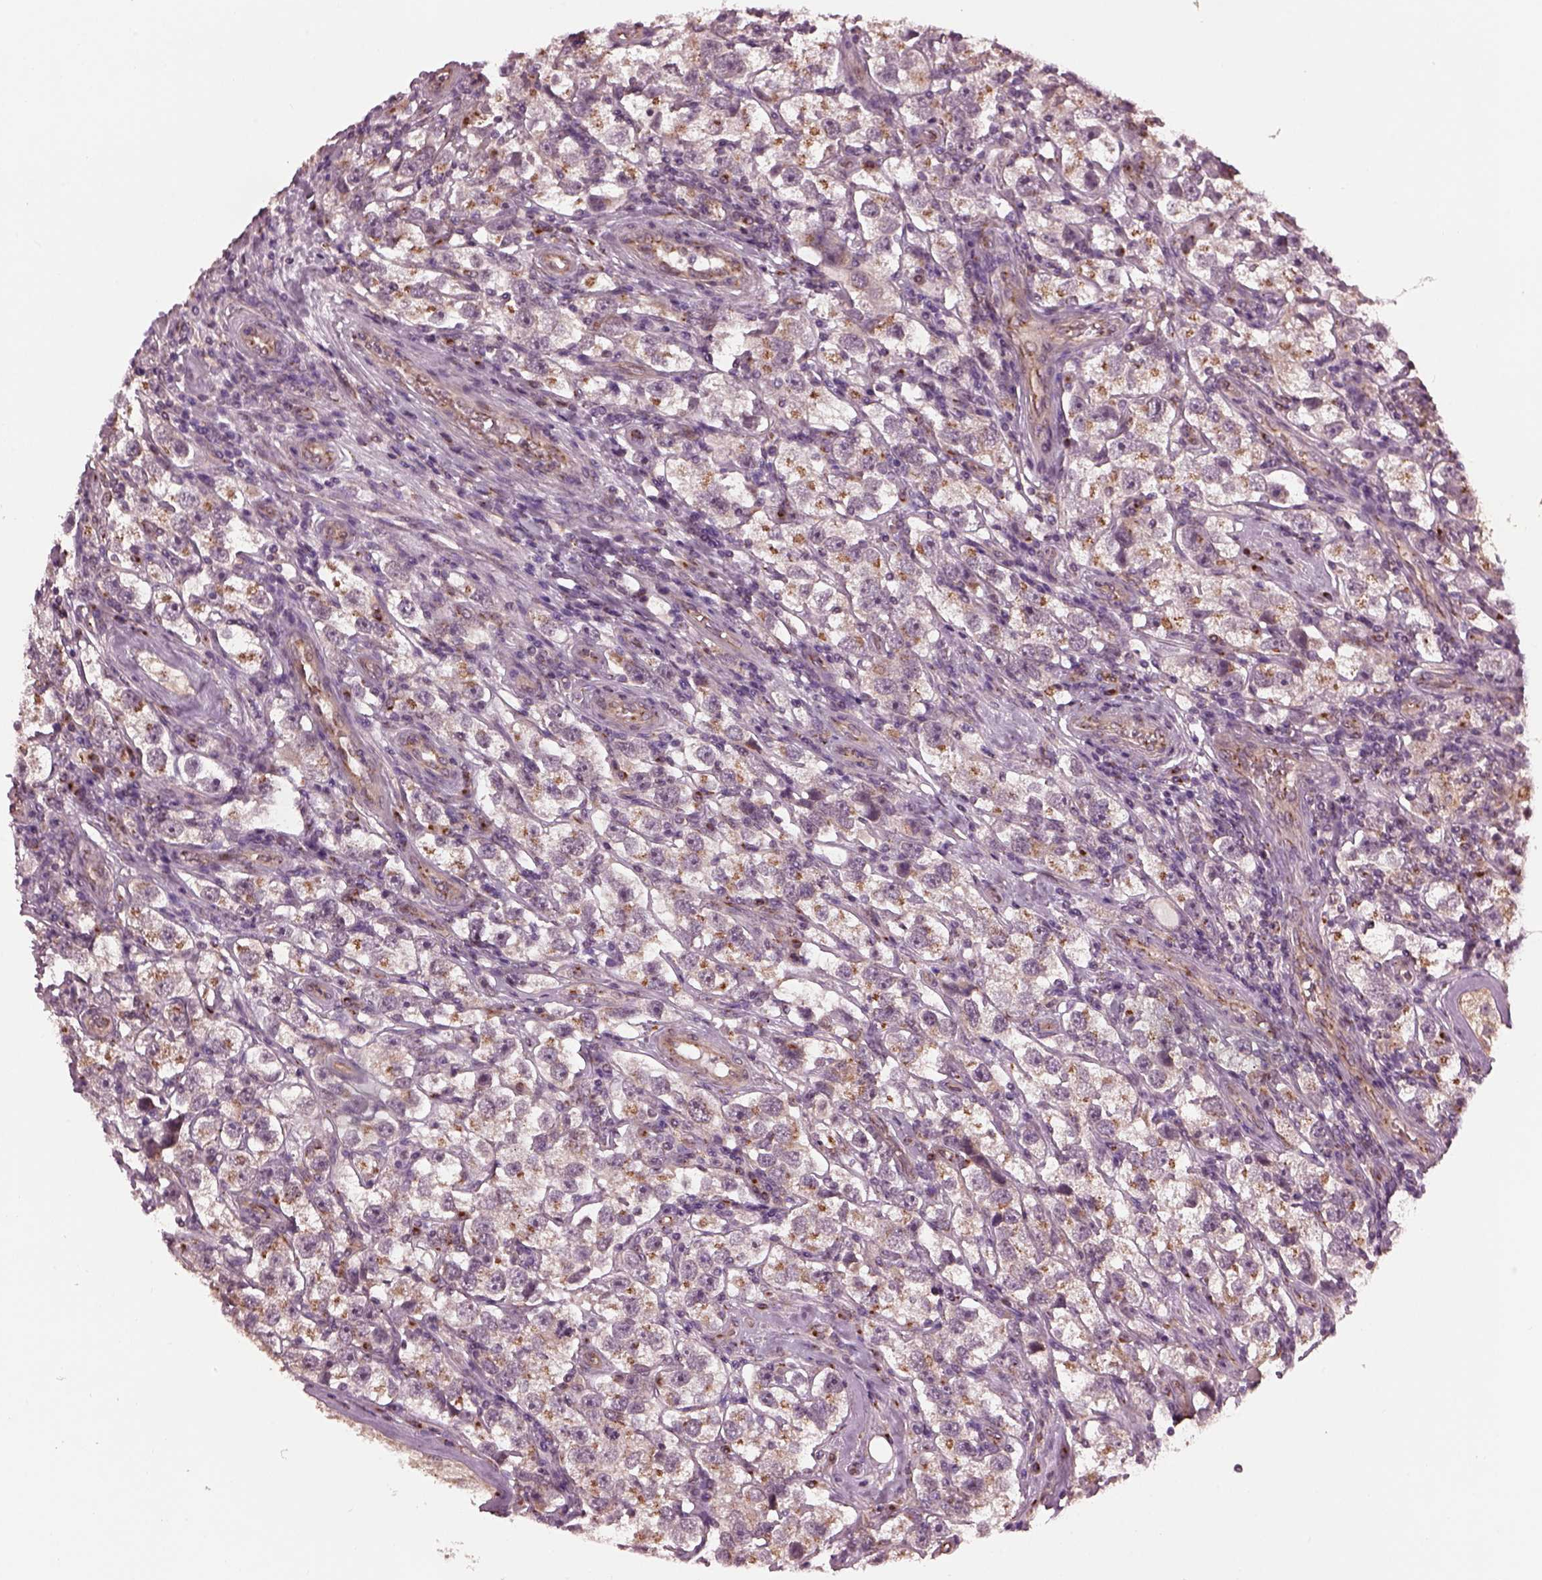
{"staining": {"intensity": "moderate", "quantity": "<25%", "location": "cytoplasmic/membranous"}, "tissue": "testis cancer", "cell_type": "Tumor cells", "image_type": "cancer", "snomed": [{"axis": "morphology", "description": "Seminoma, NOS"}, {"axis": "topography", "description": "Testis"}], "caption": "Immunohistochemical staining of human testis seminoma exhibits low levels of moderate cytoplasmic/membranous protein staining in approximately <25% of tumor cells. The staining was performed using DAB, with brown indicating positive protein expression. Nuclei are stained blue with hematoxylin.", "gene": "RUFY3", "patient": {"sex": "male", "age": 26}}